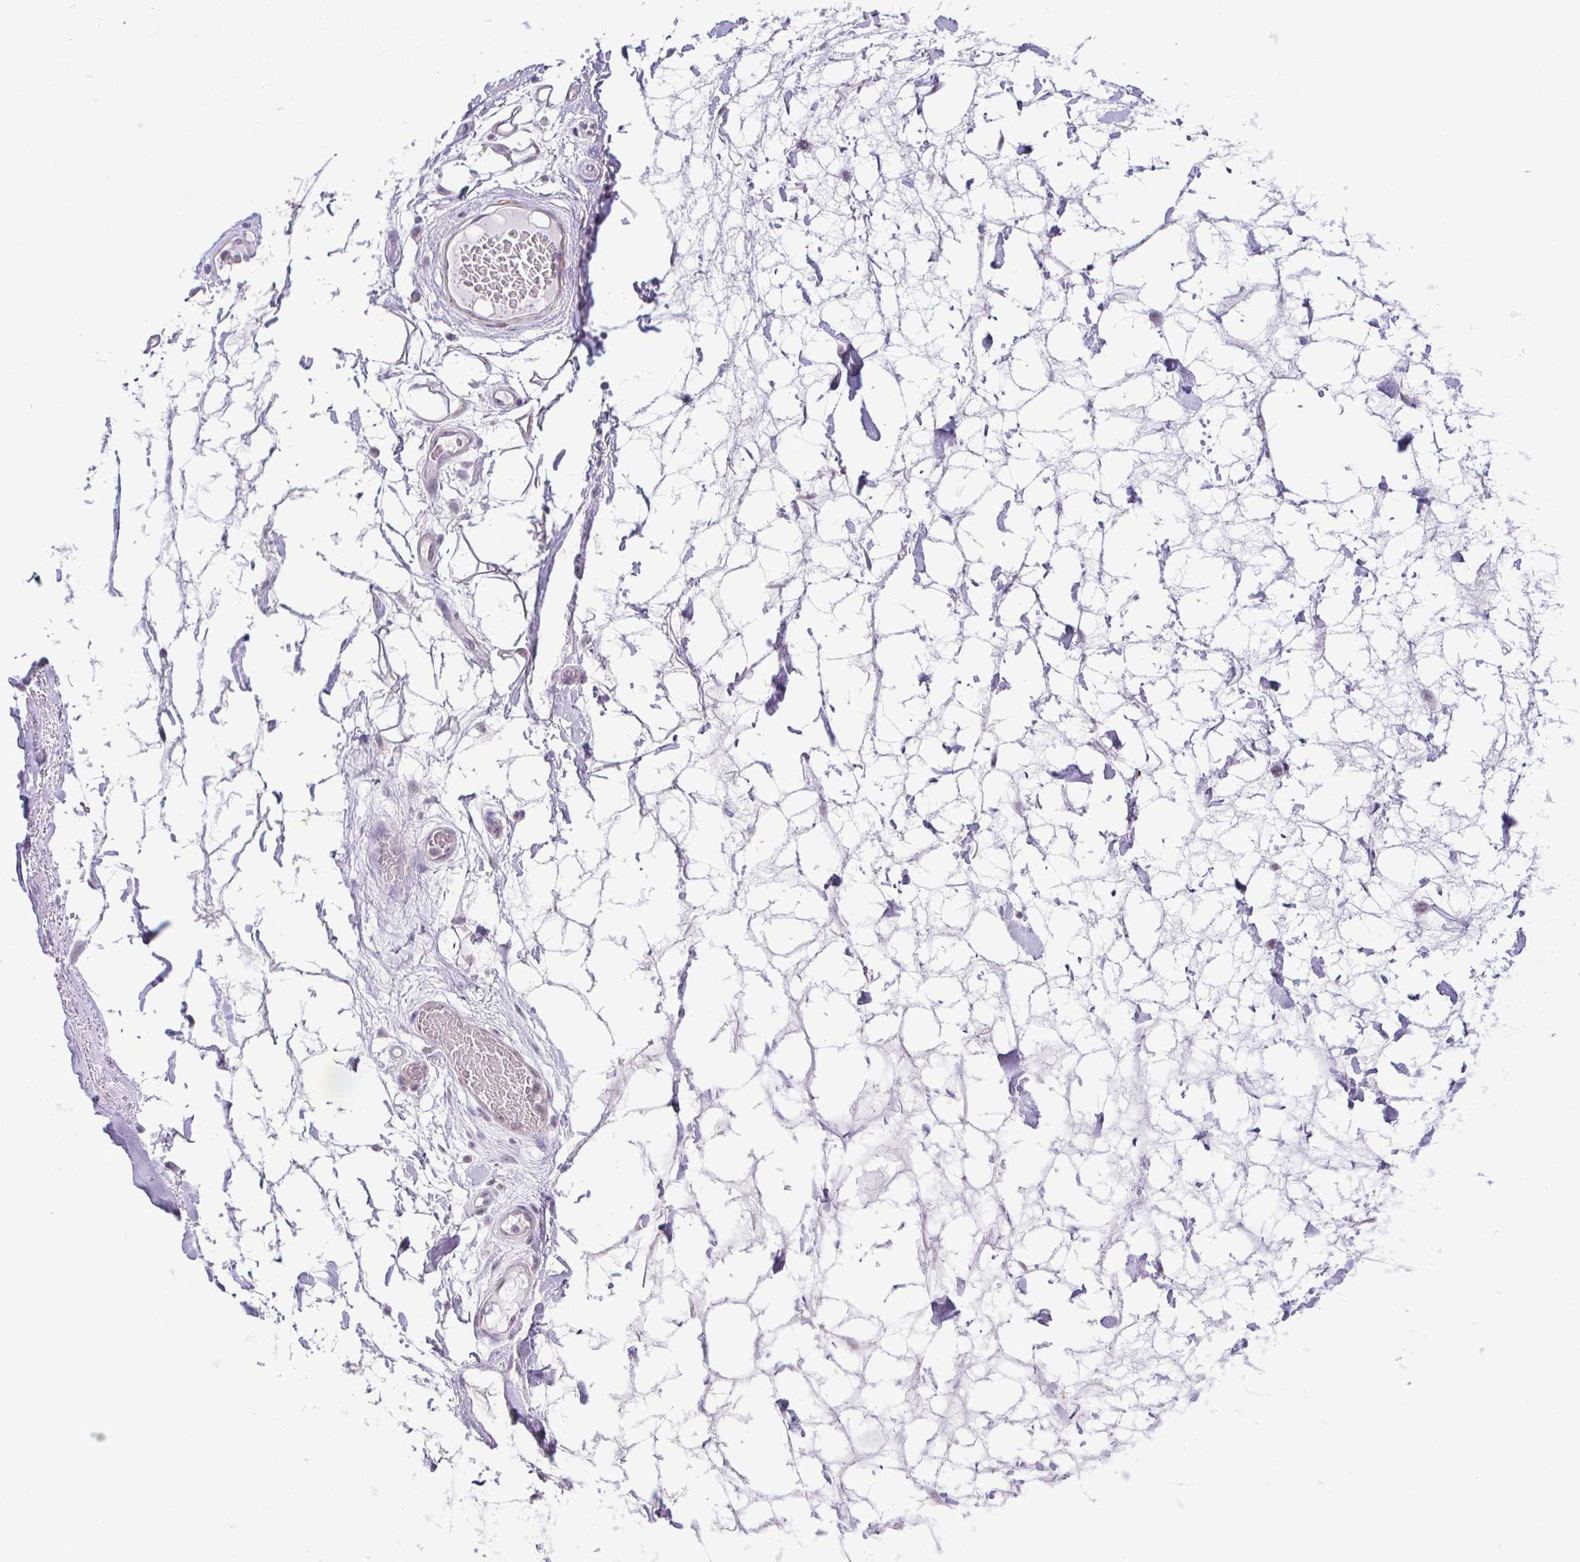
{"staining": {"intensity": "negative", "quantity": "none", "location": "none"}, "tissue": "adipose tissue", "cell_type": "Adipocytes", "image_type": "normal", "snomed": [{"axis": "morphology", "description": "Normal tissue, NOS"}, {"axis": "topography", "description": "Lymph node"}, {"axis": "topography", "description": "Cartilage tissue"}, {"axis": "topography", "description": "Nasopharynx"}], "caption": "This photomicrograph is of normal adipose tissue stained with IHC to label a protein in brown with the nuclei are counter-stained blue. There is no expression in adipocytes. (Stains: DAB immunohistochemistry with hematoxylin counter stain, Microscopy: brightfield microscopy at high magnification).", "gene": "RSL24D1", "patient": {"sex": "male", "age": 63}}